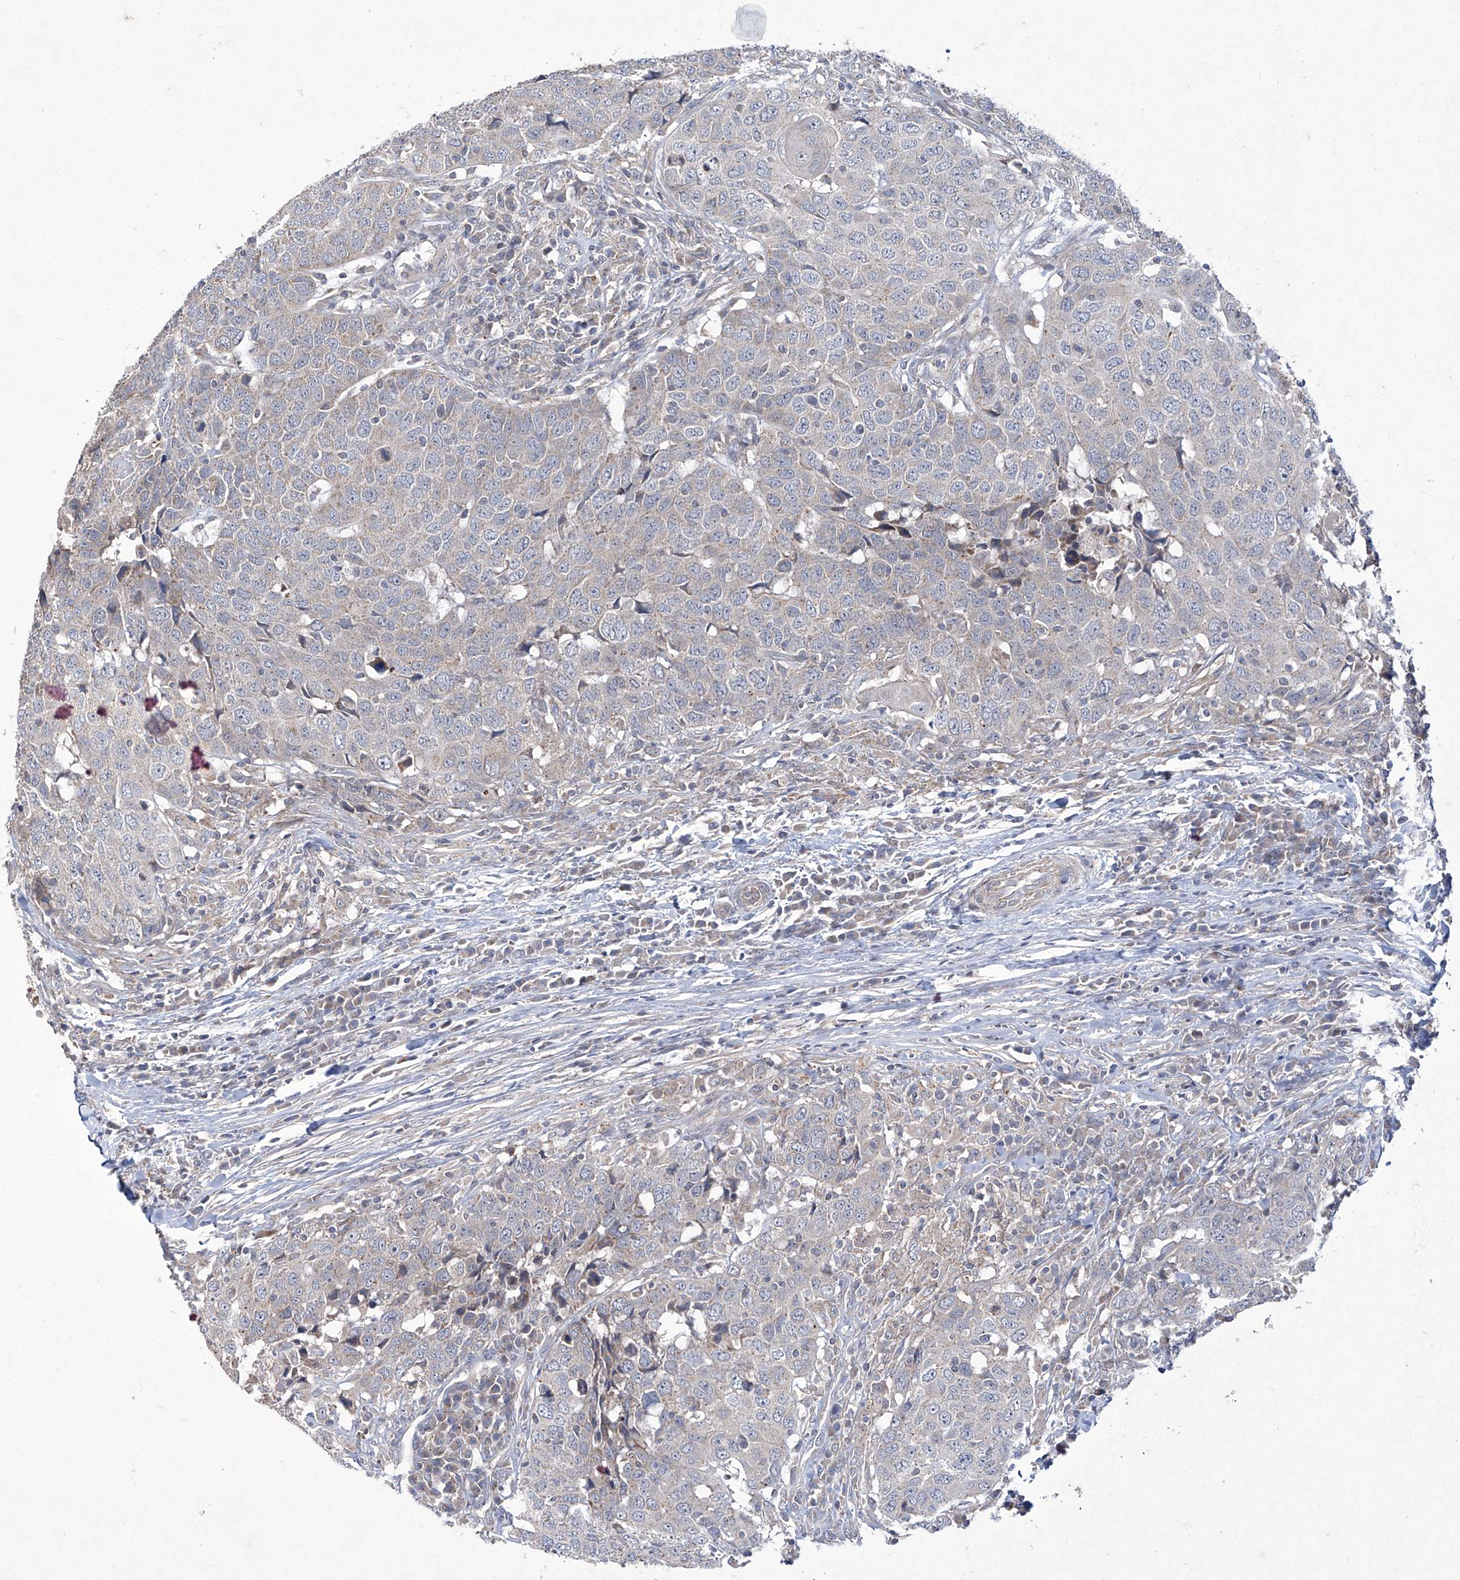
{"staining": {"intensity": "negative", "quantity": "none", "location": "none"}, "tissue": "head and neck cancer", "cell_type": "Tumor cells", "image_type": "cancer", "snomed": [{"axis": "morphology", "description": "Squamous cell carcinoma, NOS"}, {"axis": "topography", "description": "Head-Neck"}], "caption": "A photomicrograph of head and neck cancer stained for a protein displays no brown staining in tumor cells. (Stains: DAB (3,3'-diaminobenzidine) IHC with hematoxylin counter stain, Microscopy: brightfield microscopy at high magnification).", "gene": "TRIM60", "patient": {"sex": "male", "age": 66}}